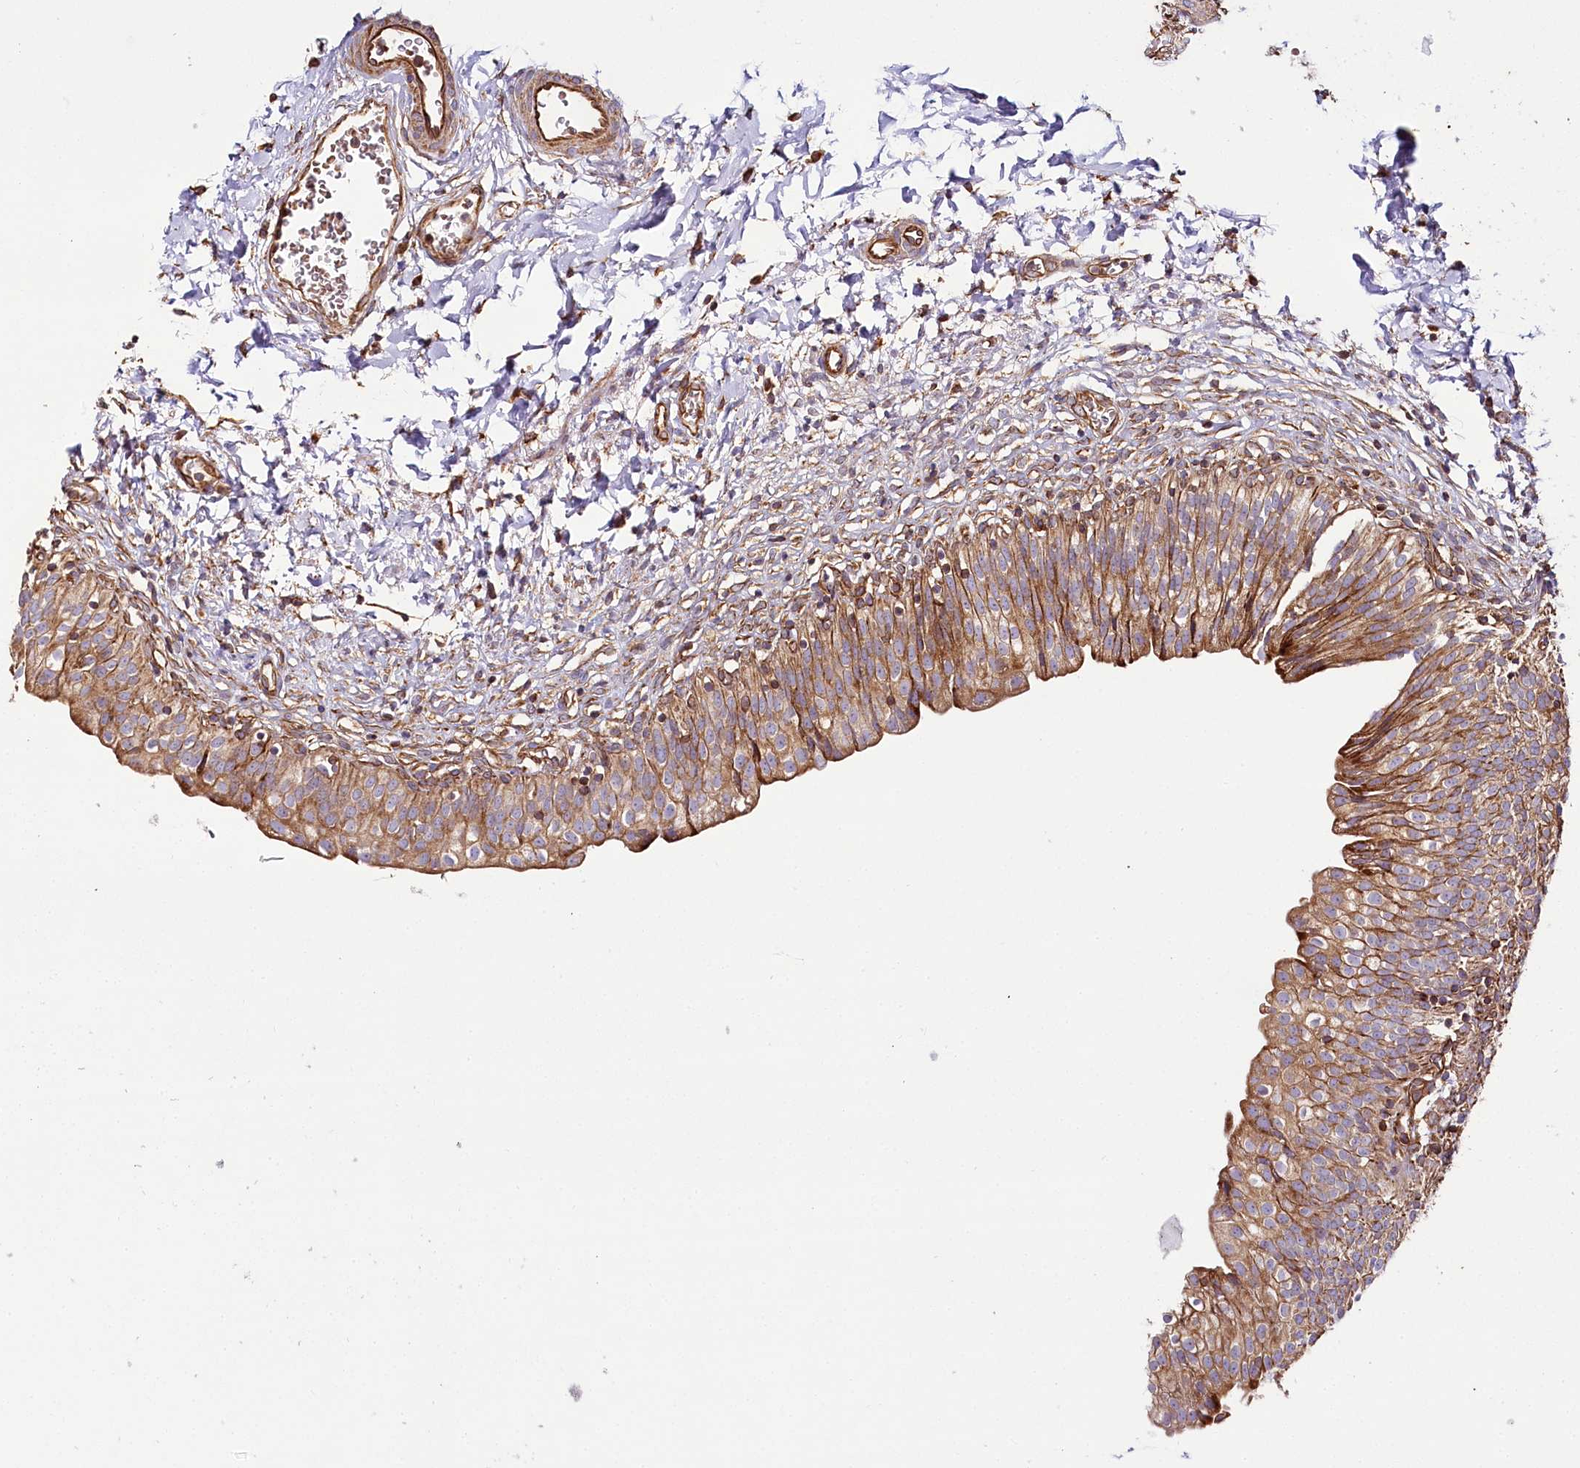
{"staining": {"intensity": "strong", "quantity": ">75%", "location": "cytoplasmic/membranous"}, "tissue": "urinary bladder", "cell_type": "Urothelial cells", "image_type": "normal", "snomed": [{"axis": "morphology", "description": "Normal tissue, NOS"}, {"axis": "topography", "description": "Urinary bladder"}], "caption": "Urinary bladder stained with IHC shows strong cytoplasmic/membranous expression in approximately >75% of urothelial cells. (brown staining indicates protein expression, while blue staining denotes nuclei).", "gene": "THUMPD3", "patient": {"sex": "male", "age": 55}}